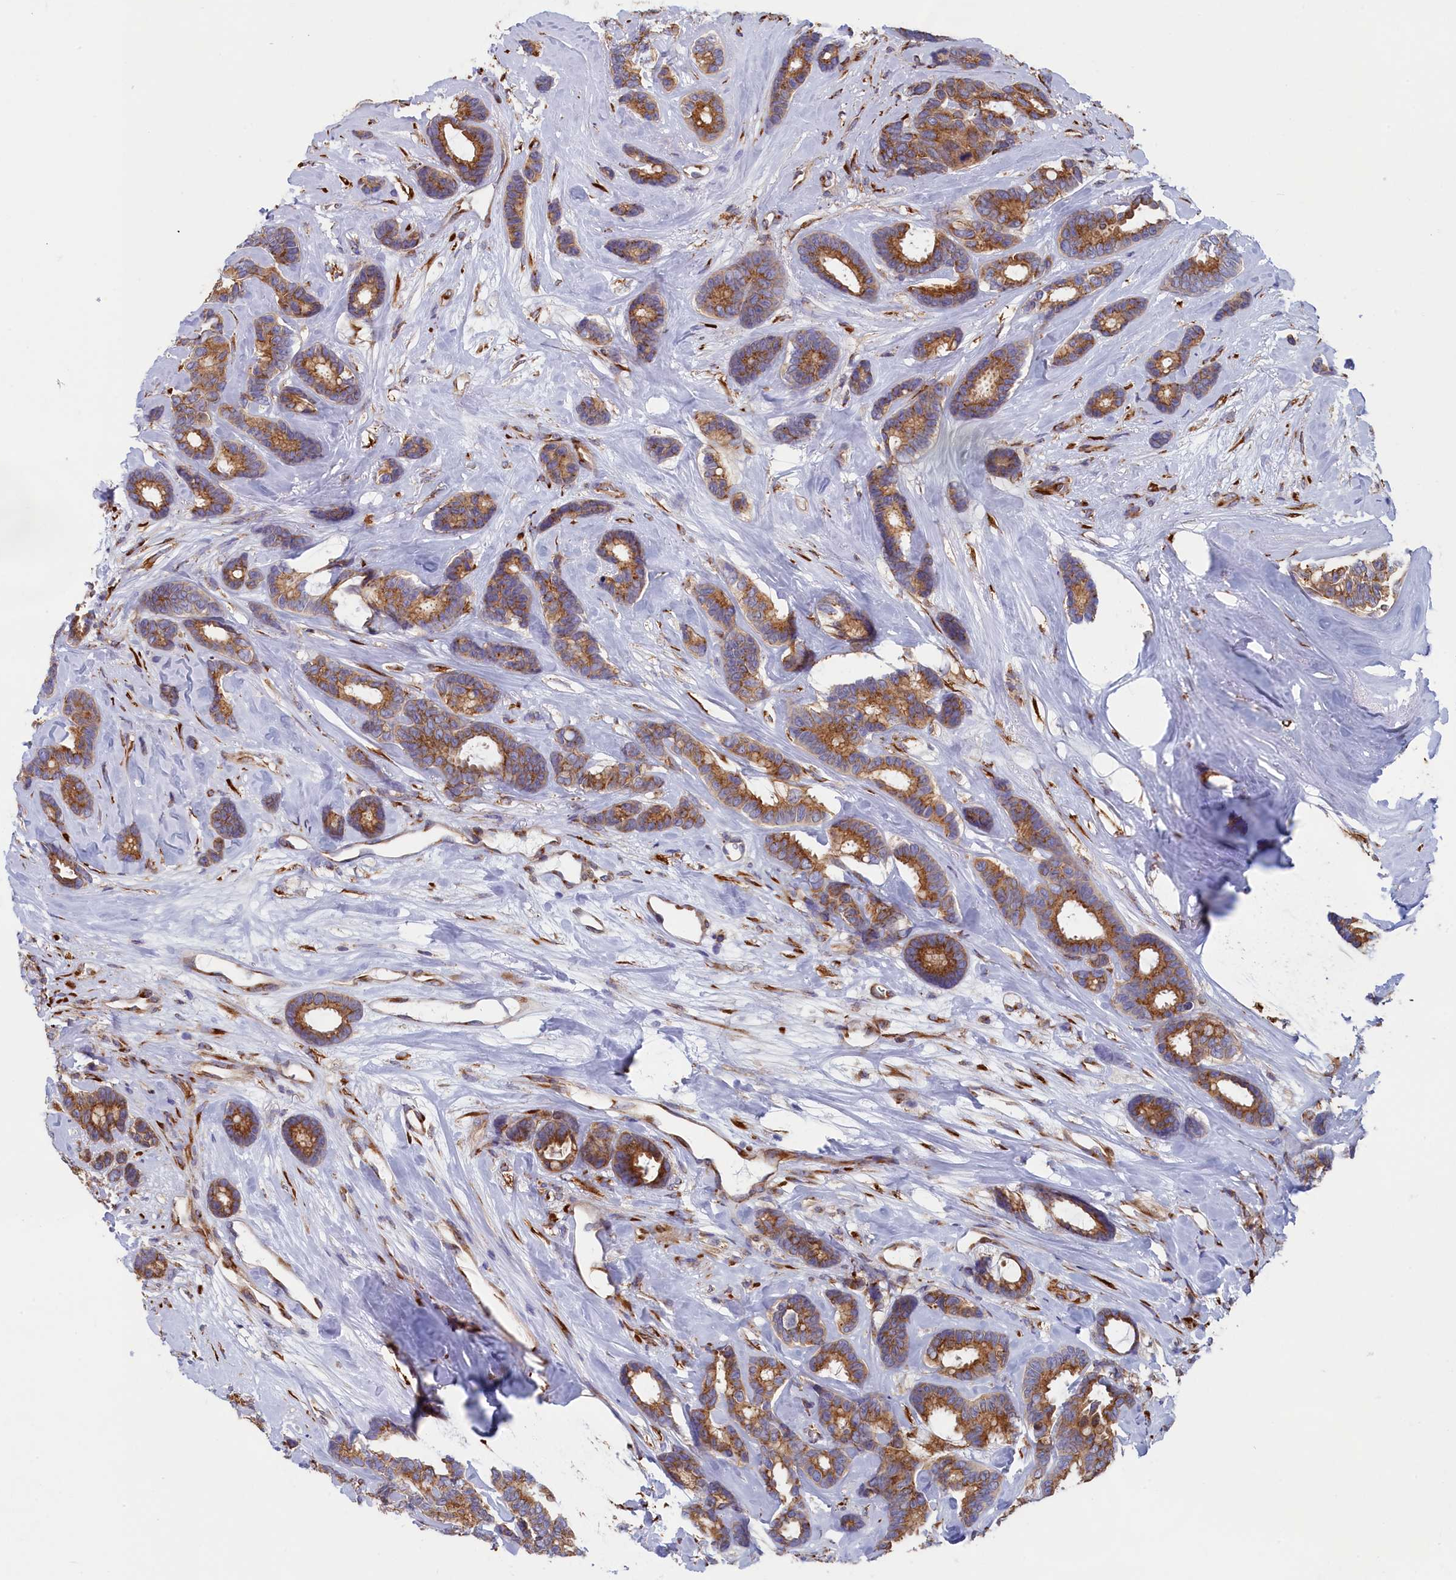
{"staining": {"intensity": "moderate", "quantity": ">75%", "location": "cytoplasmic/membranous"}, "tissue": "breast cancer", "cell_type": "Tumor cells", "image_type": "cancer", "snomed": [{"axis": "morphology", "description": "Duct carcinoma"}, {"axis": "topography", "description": "Breast"}], "caption": "Moderate cytoplasmic/membranous staining for a protein is appreciated in about >75% of tumor cells of breast invasive ductal carcinoma using IHC.", "gene": "CCDC68", "patient": {"sex": "female", "age": 87}}